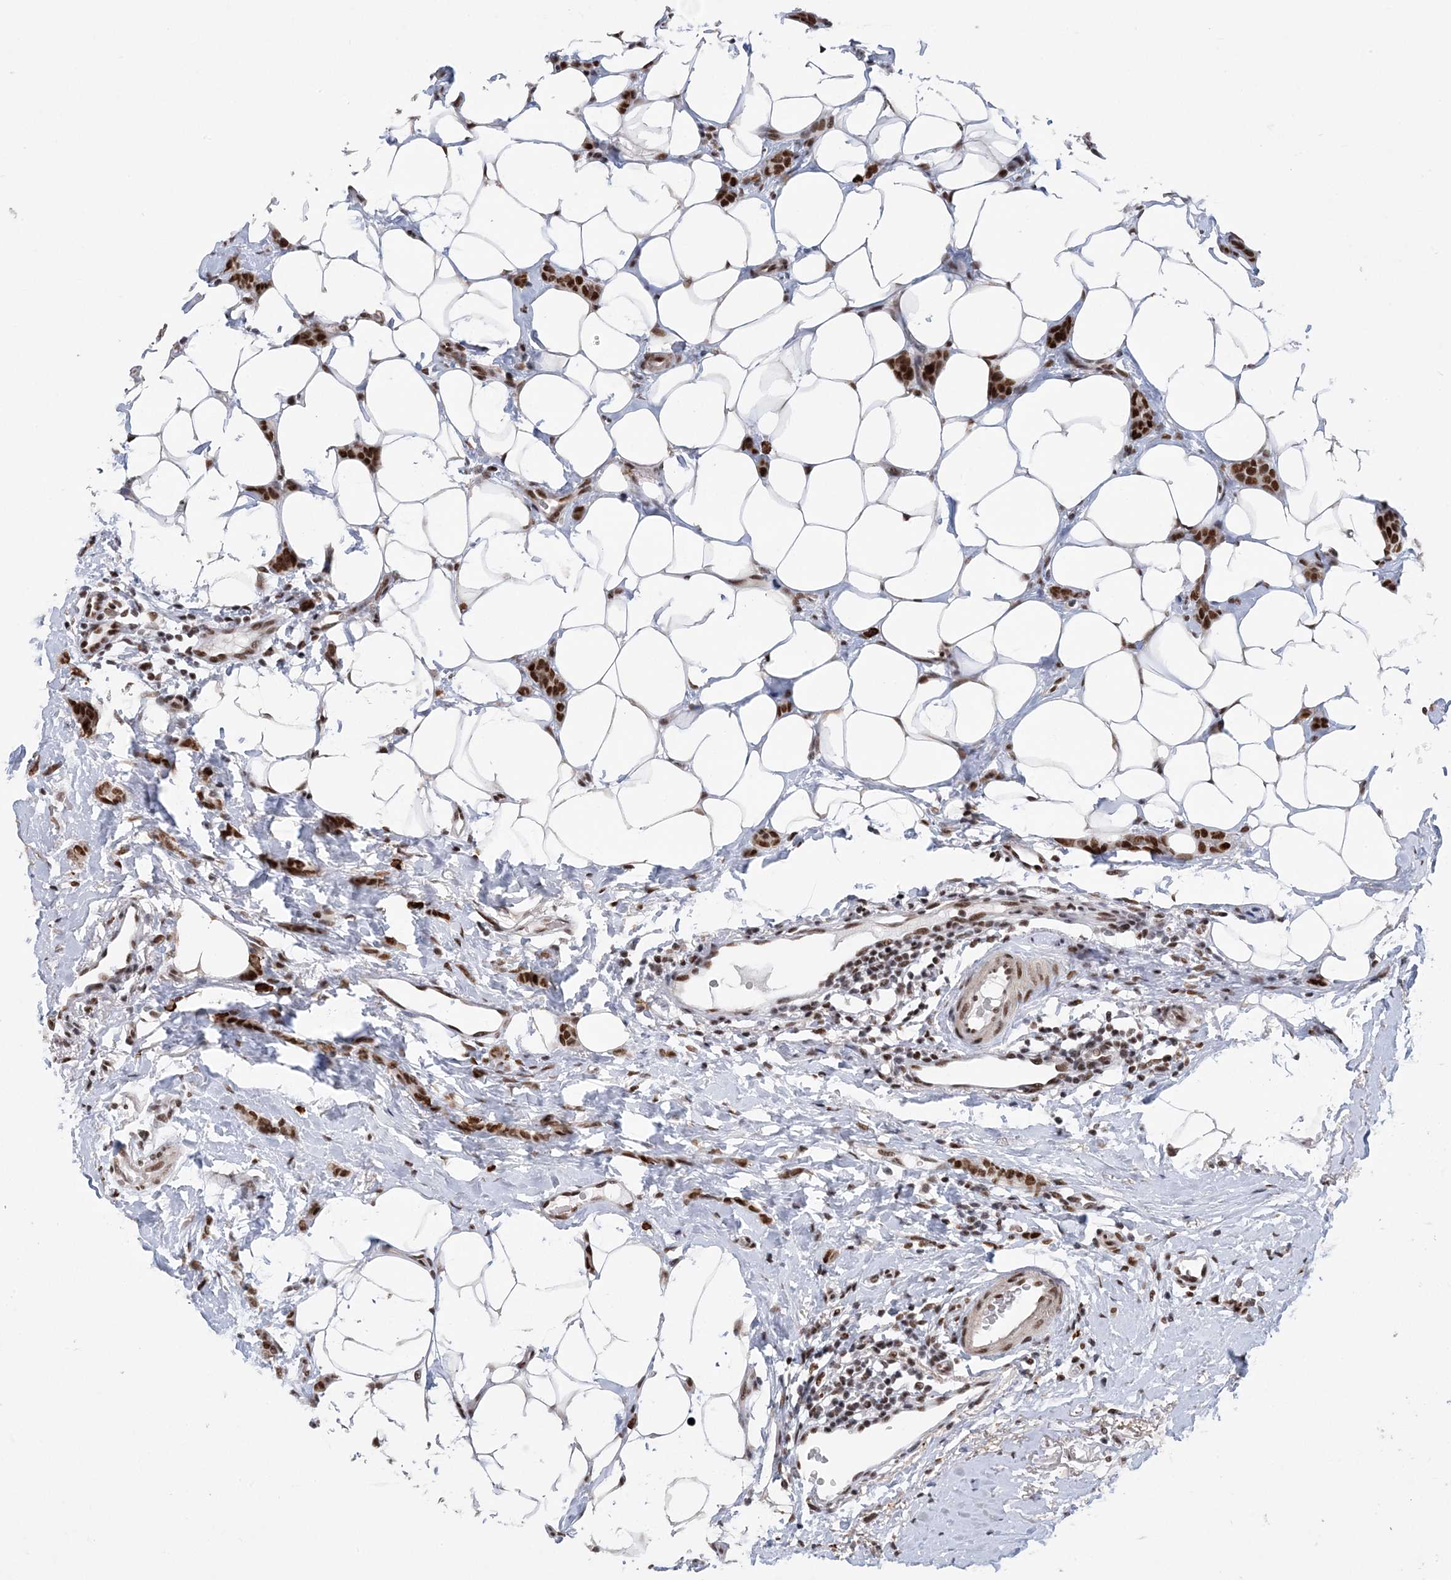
{"staining": {"intensity": "strong", "quantity": ">75%", "location": "nuclear"}, "tissue": "breast cancer", "cell_type": "Tumor cells", "image_type": "cancer", "snomed": [{"axis": "morphology", "description": "Lobular carcinoma"}, {"axis": "topography", "description": "Skin"}, {"axis": "topography", "description": "Breast"}], "caption": "Breast cancer stained with a brown dye demonstrates strong nuclear positive staining in about >75% of tumor cells.", "gene": "ZBTB7A", "patient": {"sex": "female", "age": 46}}